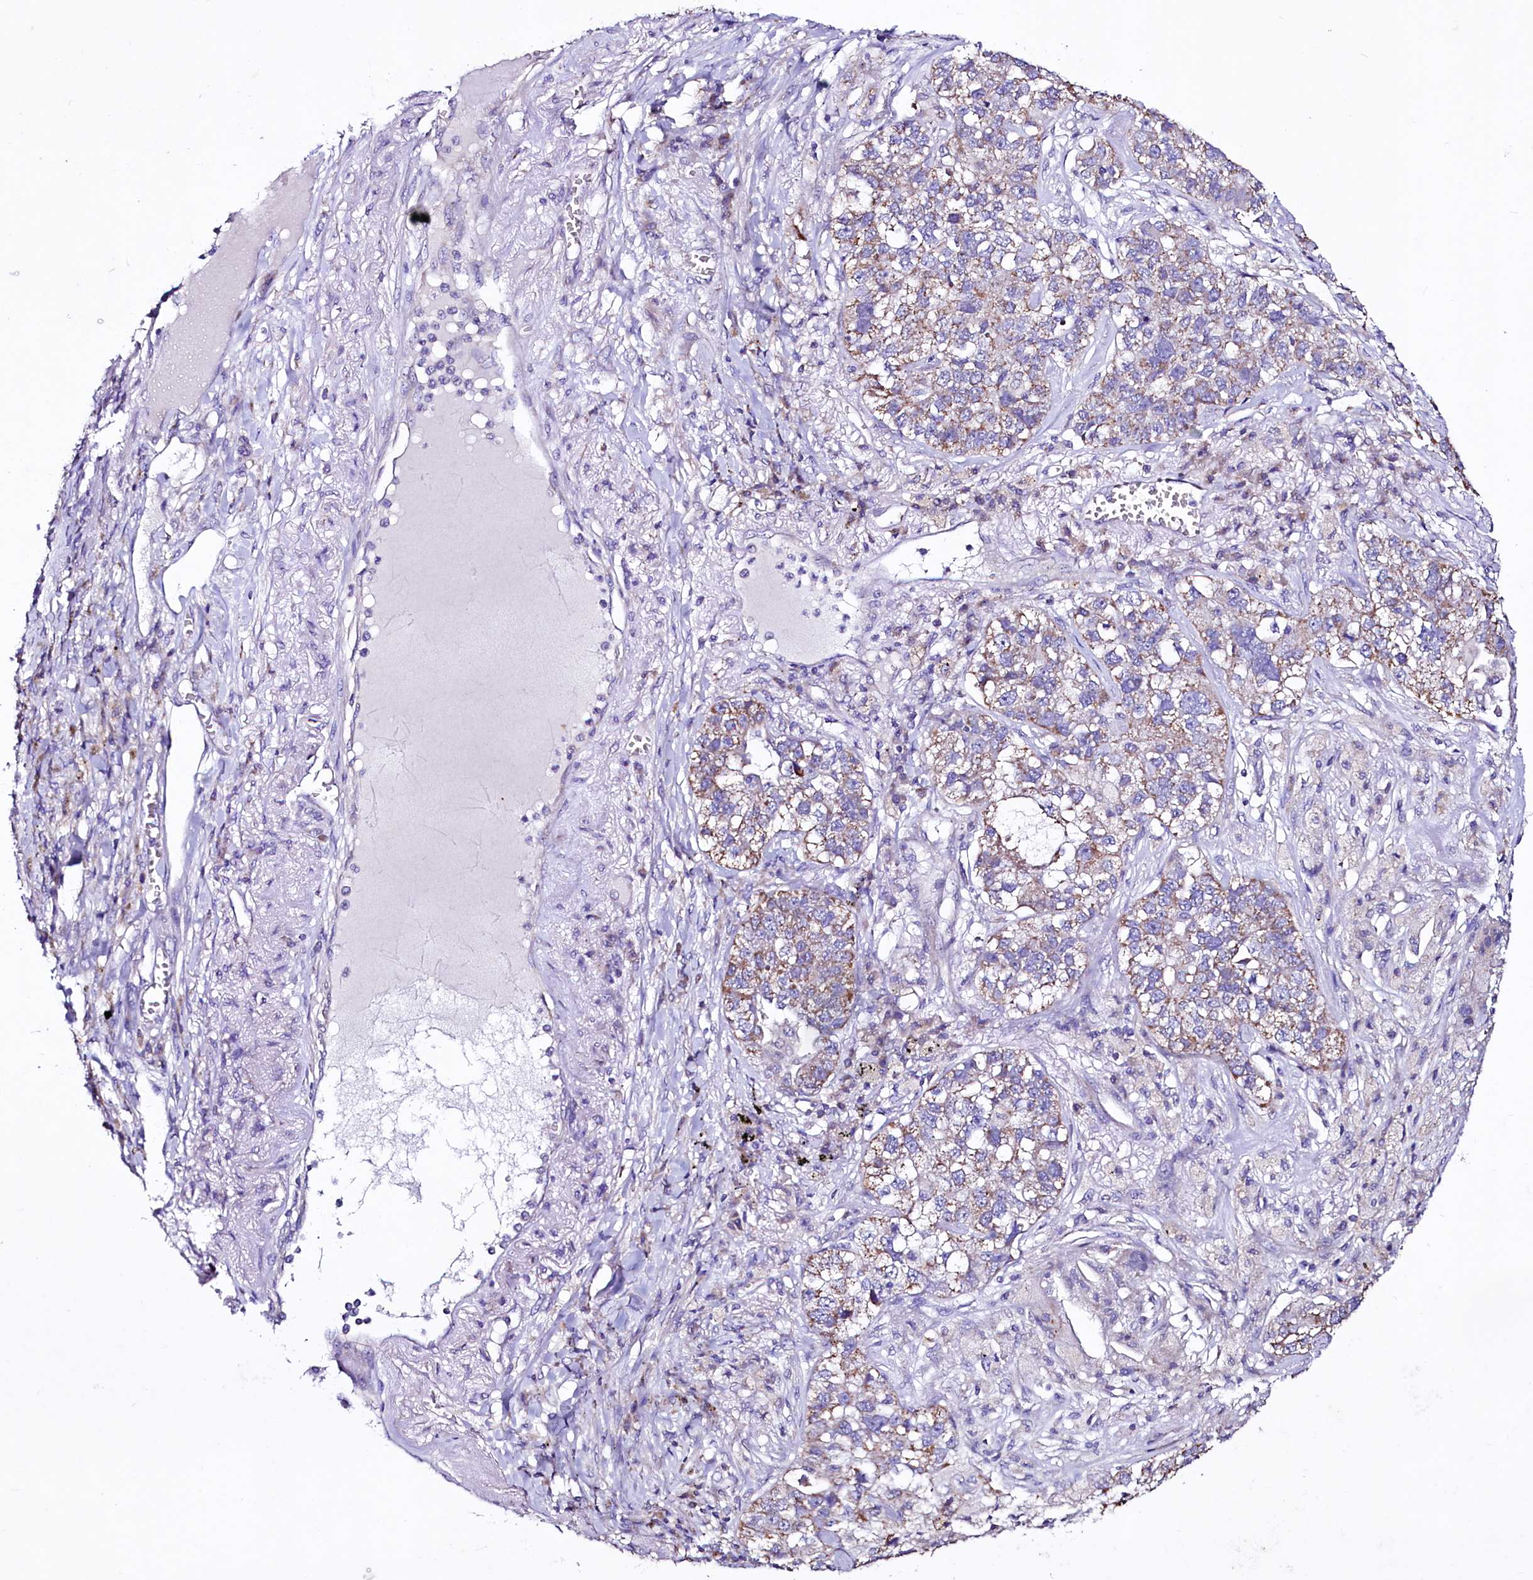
{"staining": {"intensity": "moderate", "quantity": "<25%", "location": "cytoplasmic/membranous"}, "tissue": "lung cancer", "cell_type": "Tumor cells", "image_type": "cancer", "snomed": [{"axis": "morphology", "description": "Adenocarcinoma, NOS"}, {"axis": "topography", "description": "Lung"}], "caption": "High-magnification brightfield microscopy of adenocarcinoma (lung) stained with DAB (brown) and counterstained with hematoxylin (blue). tumor cells exhibit moderate cytoplasmic/membranous expression is identified in about<25% of cells.", "gene": "STARD5", "patient": {"sex": "male", "age": 49}}